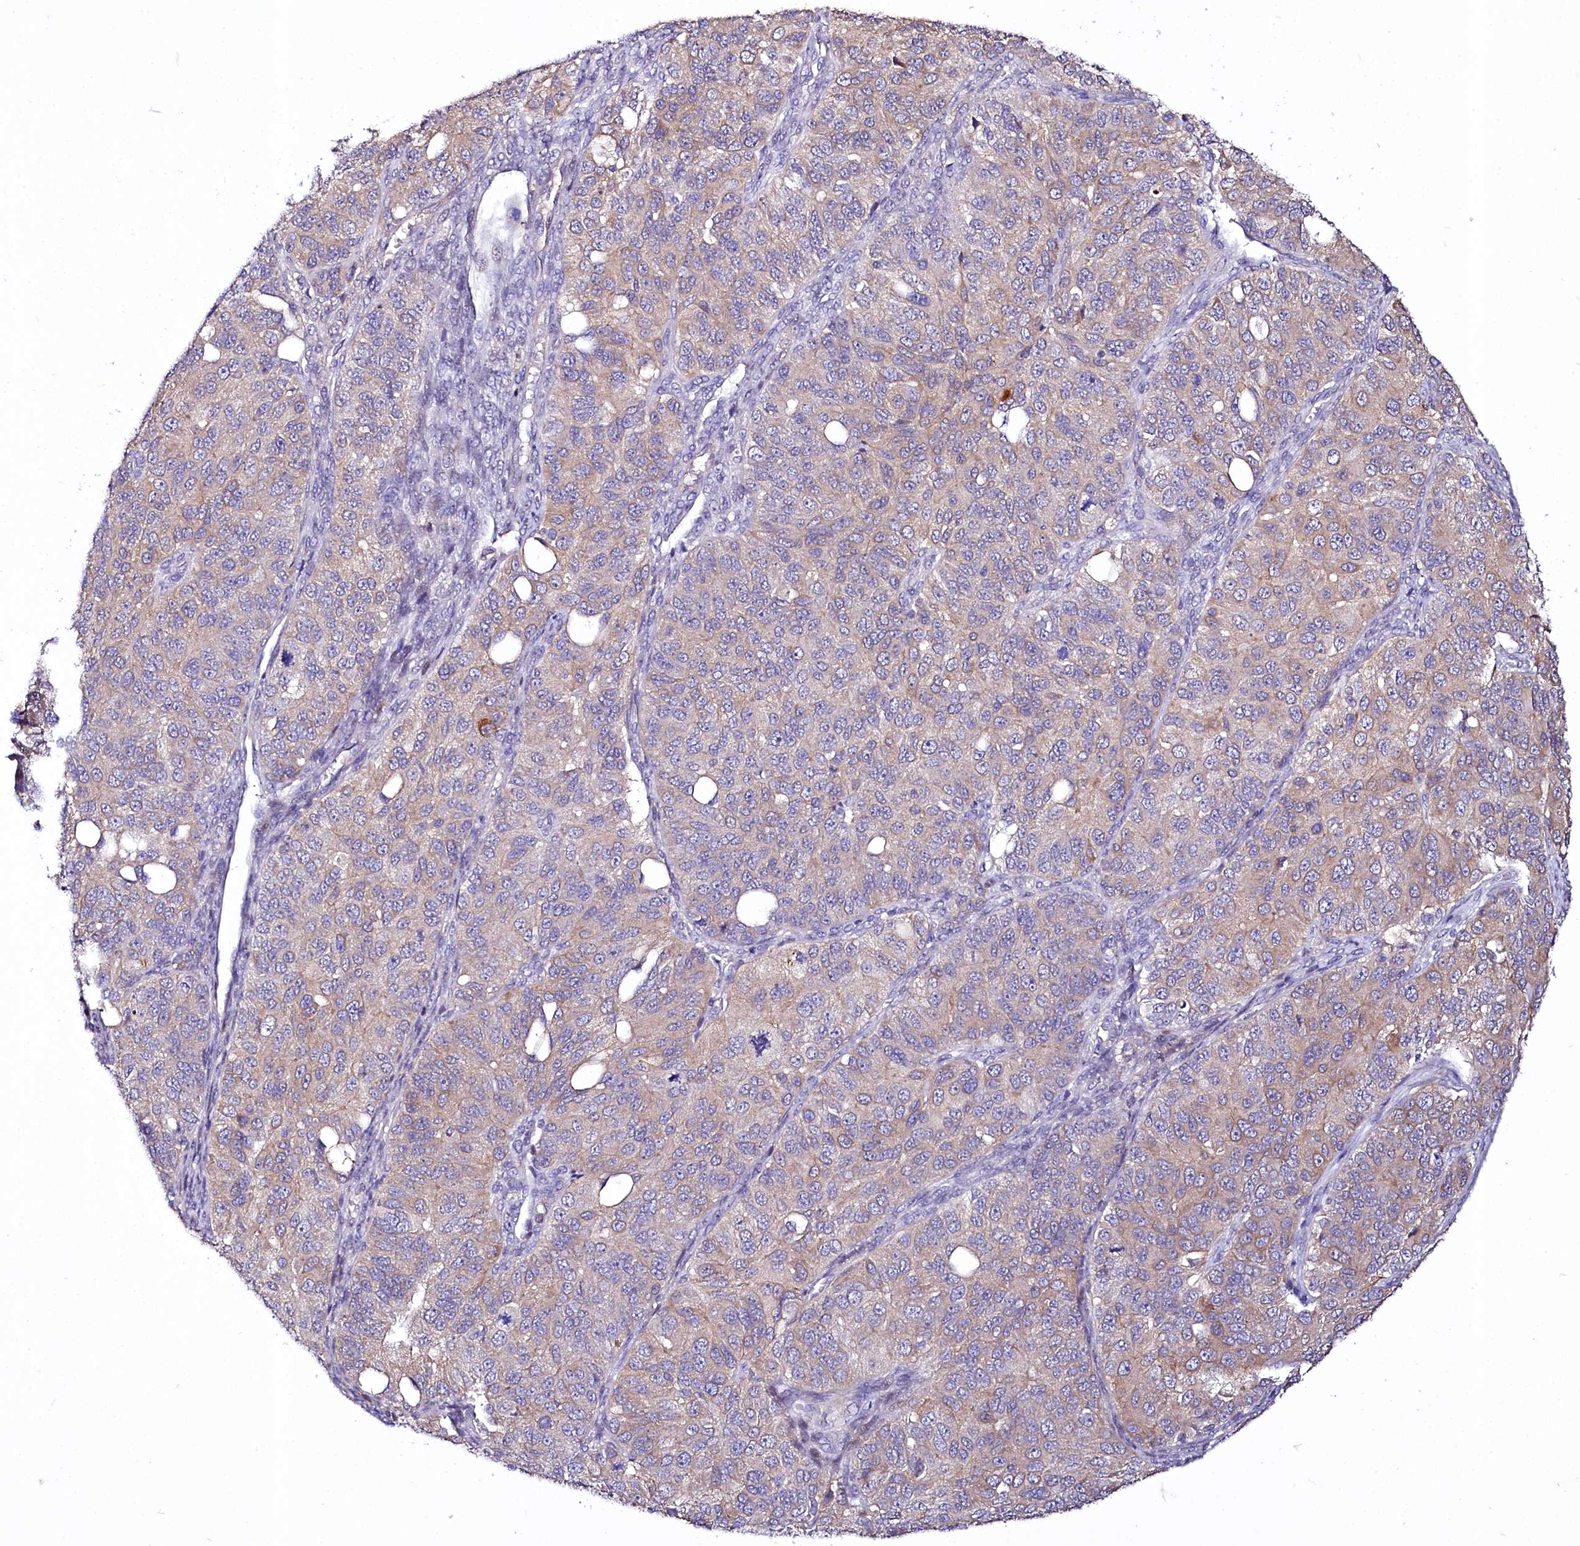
{"staining": {"intensity": "weak", "quantity": "25%-75%", "location": "cytoplasmic/membranous"}, "tissue": "ovarian cancer", "cell_type": "Tumor cells", "image_type": "cancer", "snomed": [{"axis": "morphology", "description": "Carcinoma, endometroid"}, {"axis": "topography", "description": "Ovary"}], "caption": "A micrograph showing weak cytoplasmic/membranous expression in about 25%-75% of tumor cells in endometroid carcinoma (ovarian), as visualized by brown immunohistochemical staining.", "gene": "ZC3H12C", "patient": {"sex": "female", "age": 51}}